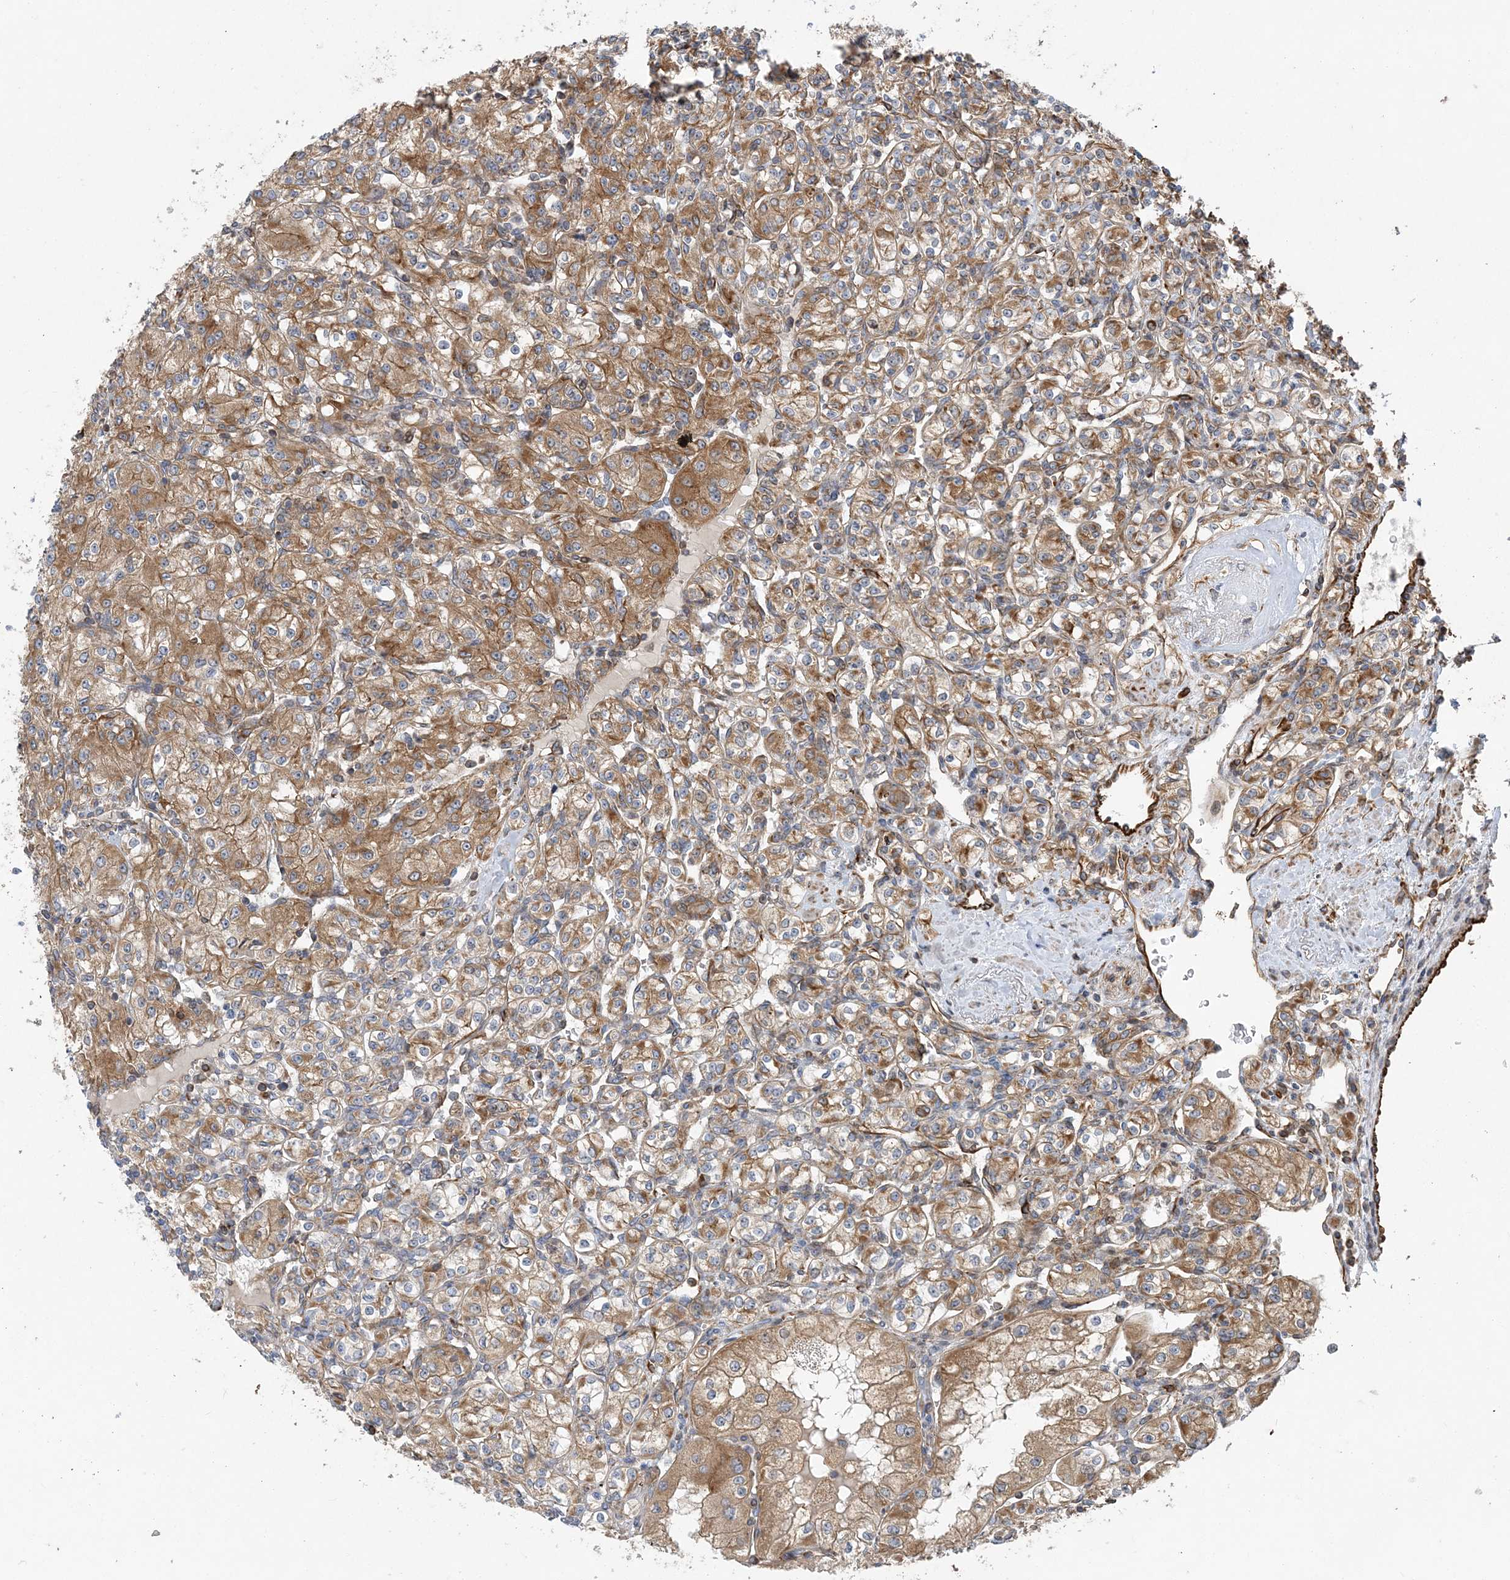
{"staining": {"intensity": "moderate", "quantity": "25%-75%", "location": "cytoplasmic/membranous"}, "tissue": "renal cancer", "cell_type": "Tumor cells", "image_type": "cancer", "snomed": [{"axis": "morphology", "description": "Adenocarcinoma, NOS"}, {"axis": "topography", "description": "Kidney"}], "caption": "Renal cancer (adenocarcinoma) stained with a protein marker exhibits moderate staining in tumor cells.", "gene": "FAM114A2", "patient": {"sex": "male", "age": 77}}